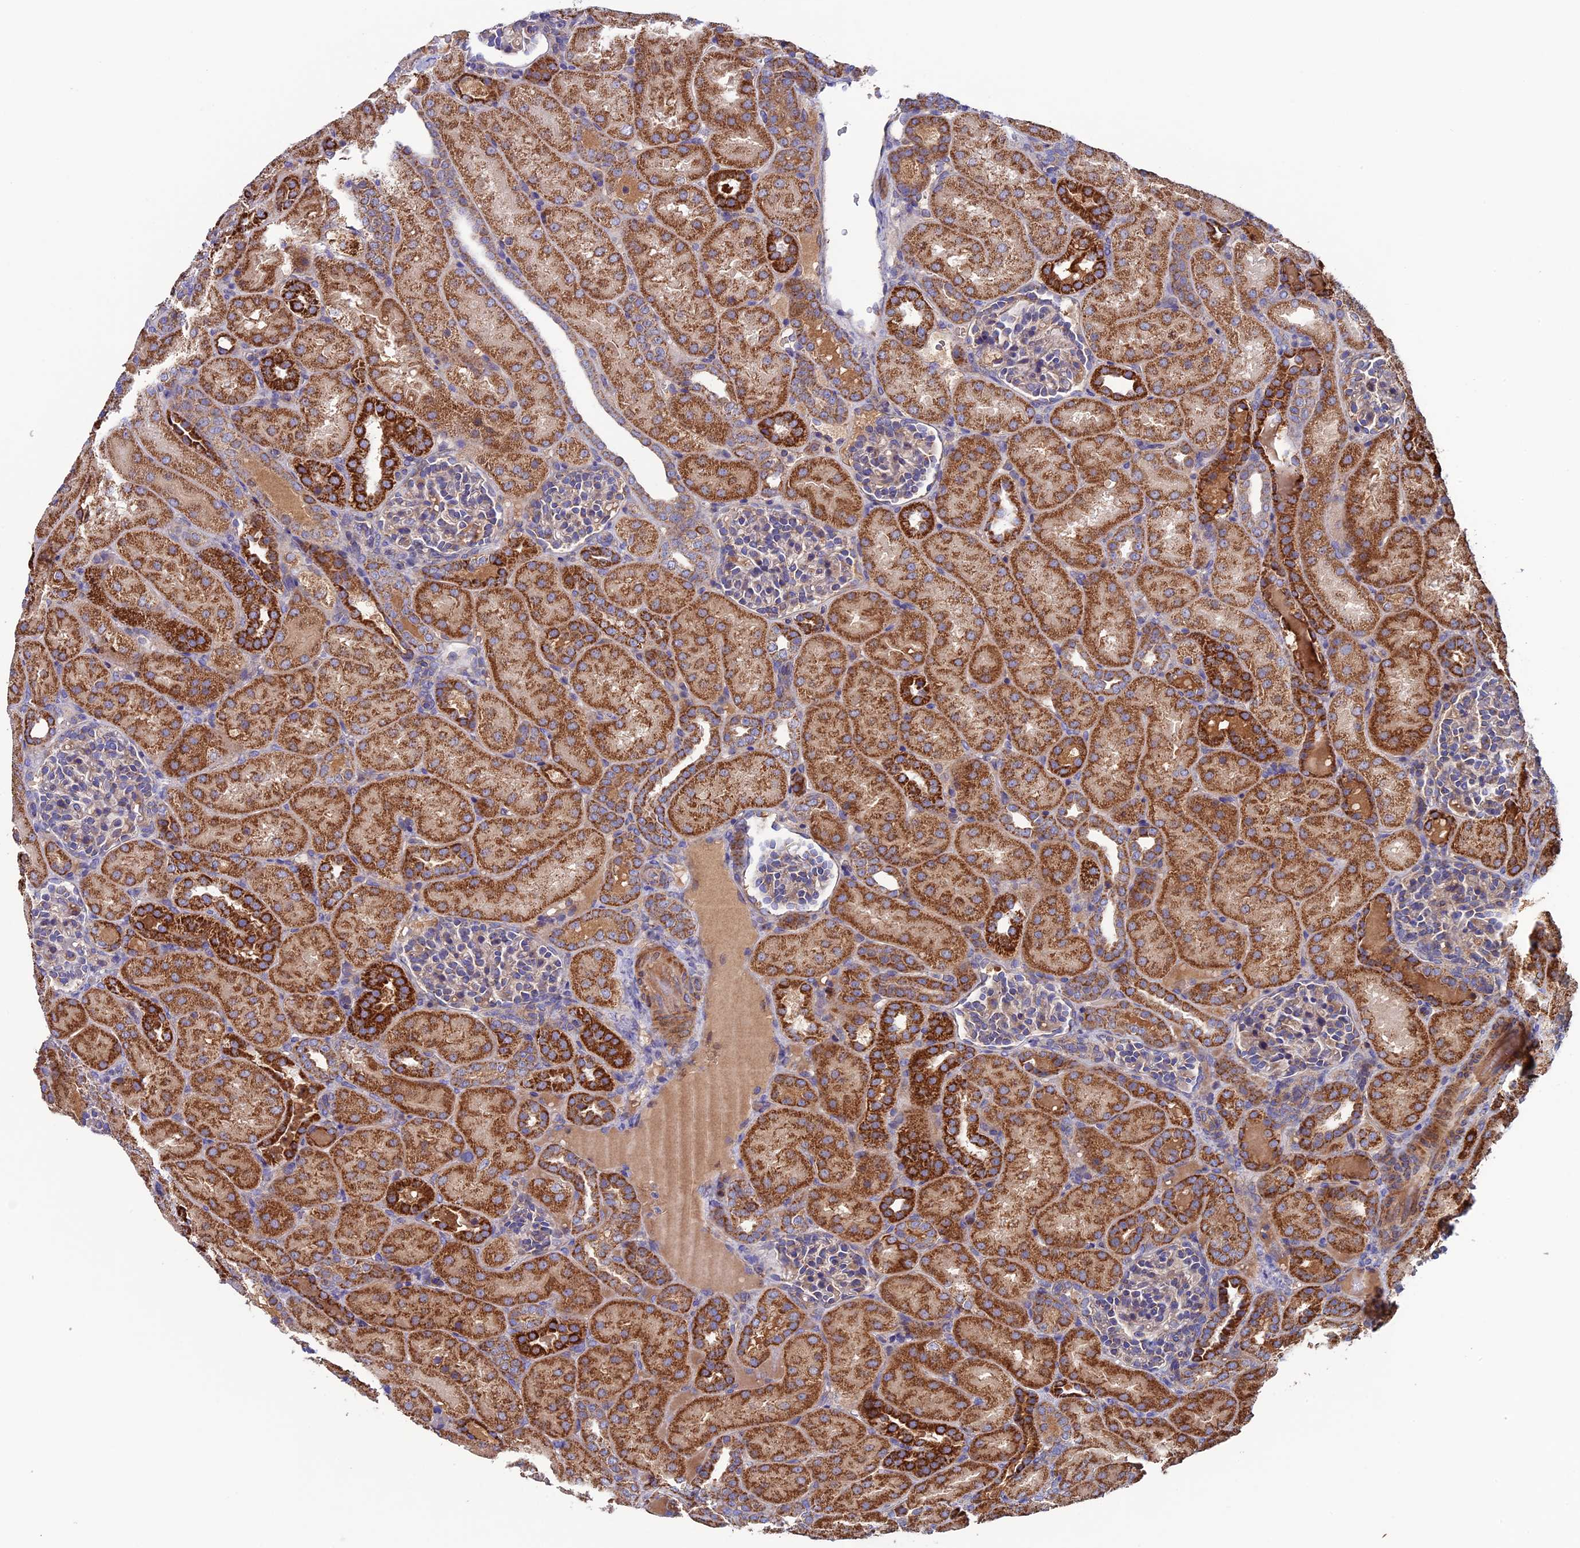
{"staining": {"intensity": "weak", "quantity": "25%-75%", "location": "cytoplasmic/membranous"}, "tissue": "kidney", "cell_type": "Cells in glomeruli", "image_type": "normal", "snomed": [{"axis": "morphology", "description": "Normal tissue, NOS"}, {"axis": "topography", "description": "Kidney"}], "caption": "Approximately 25%-75% of cells in glomeruli in benign human kidney reveal weak cytoplasmic/membranous protein positivity as visualized by brown immunohistochemical staining.", "gene": "SLC15A5", "patient": {"sex": "male", "age": 1}}